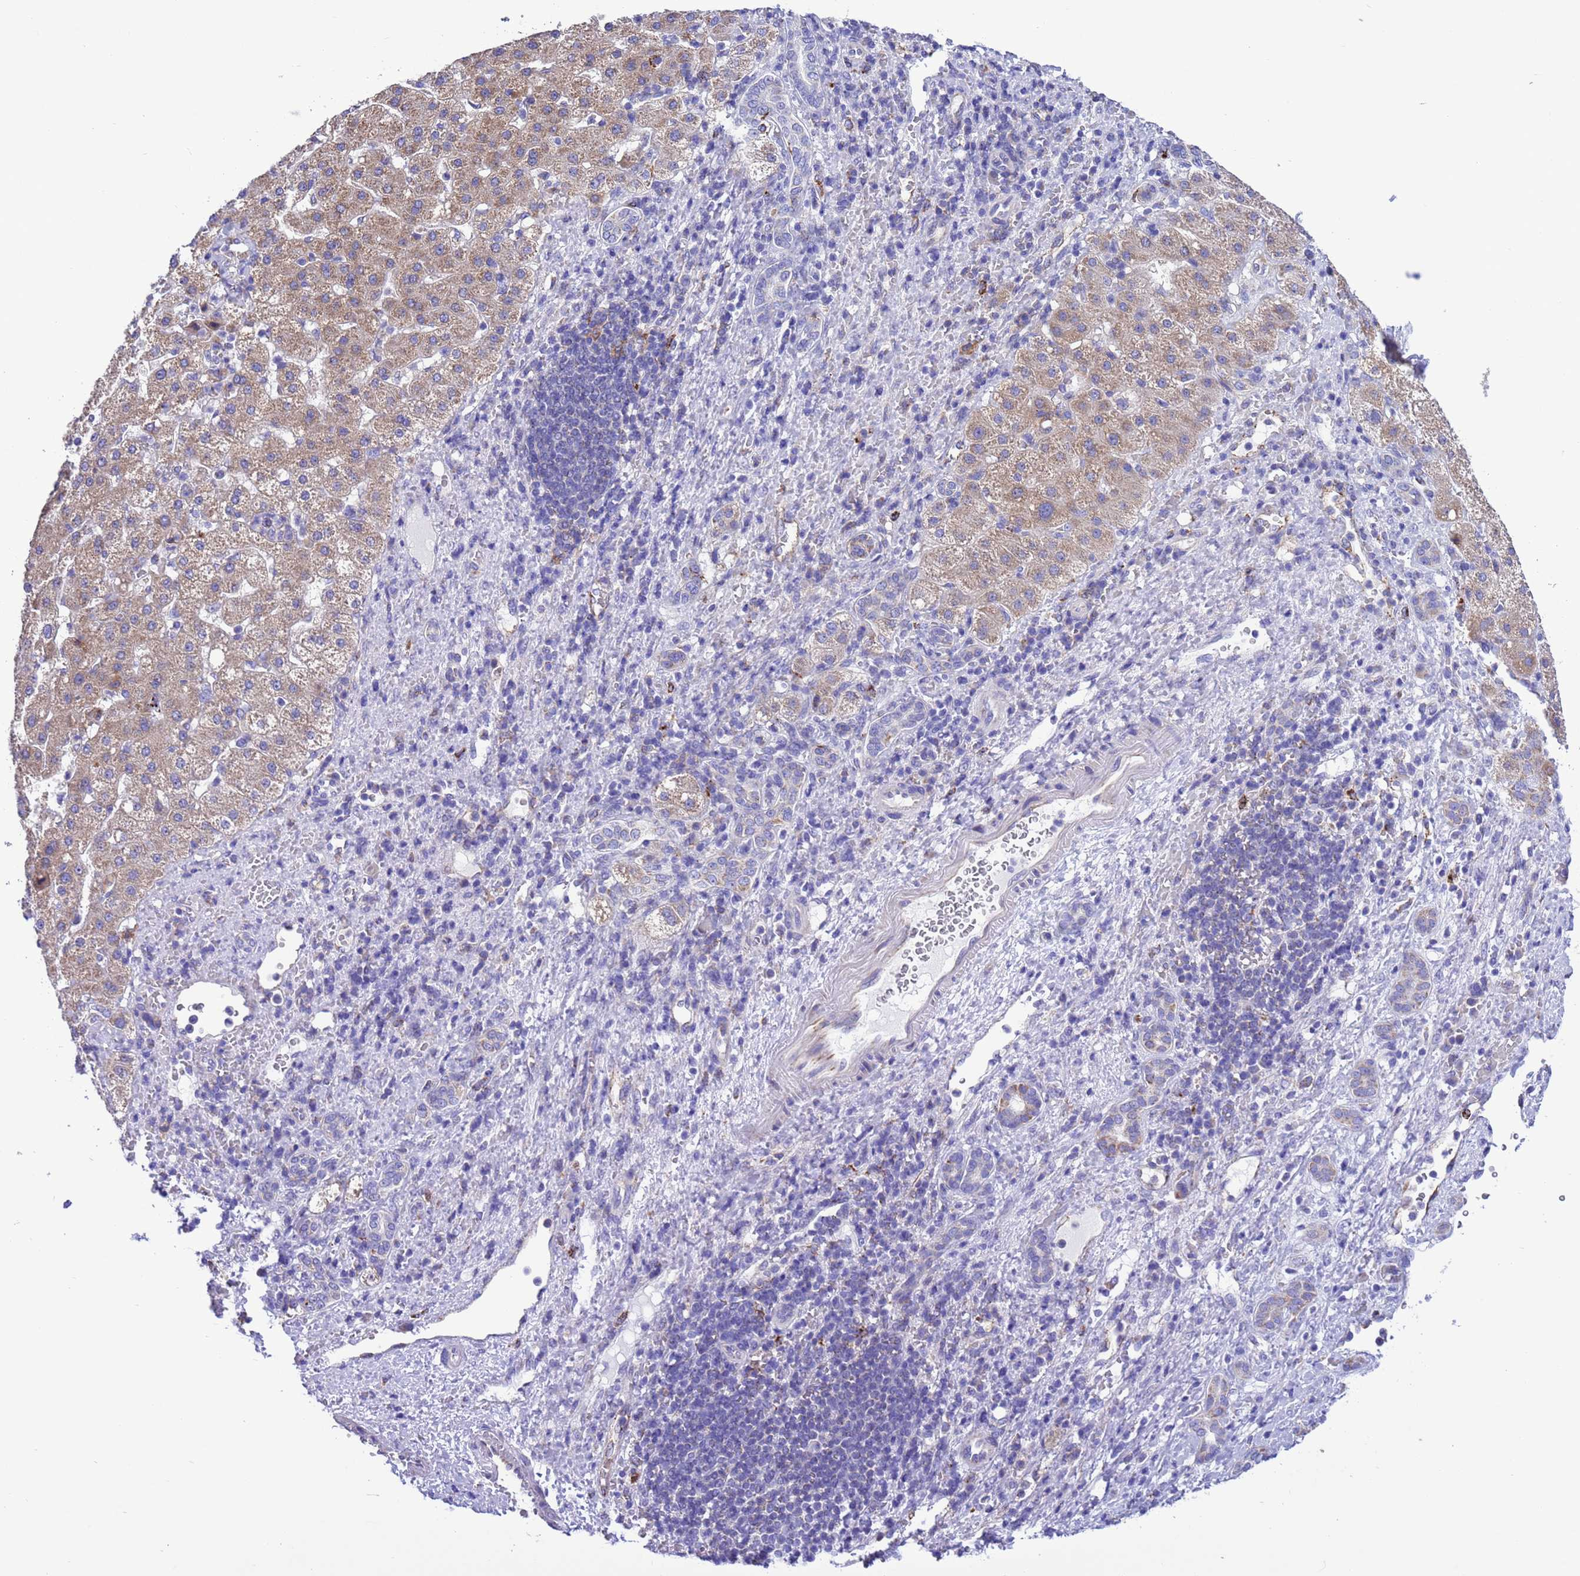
{"staining": {"intensity": "weak", "quantity": ">75%", "location": "cytoplasmic/membranous"}, "tissue": "liver cancer", "cell_type": "Tumor cells", "image_type": "cancer", "snomed": [{"axis": "morphology", "description": "Normal tissue, NOS"}, {"axis": "morphology", "description": "Carcinoma, Hepatocellular, NOS"}, {"axis": "topography", "description": "Liver"}], "caption": "Hepatocellular carcinoma (liver) was stained to show a protein in brown. There is low levels of weak cytoplasmic/membranous staining in approximately >75% of tumor cells.", "gene": "CCDC191", "patient": {"sex": "male", "age": 57}}